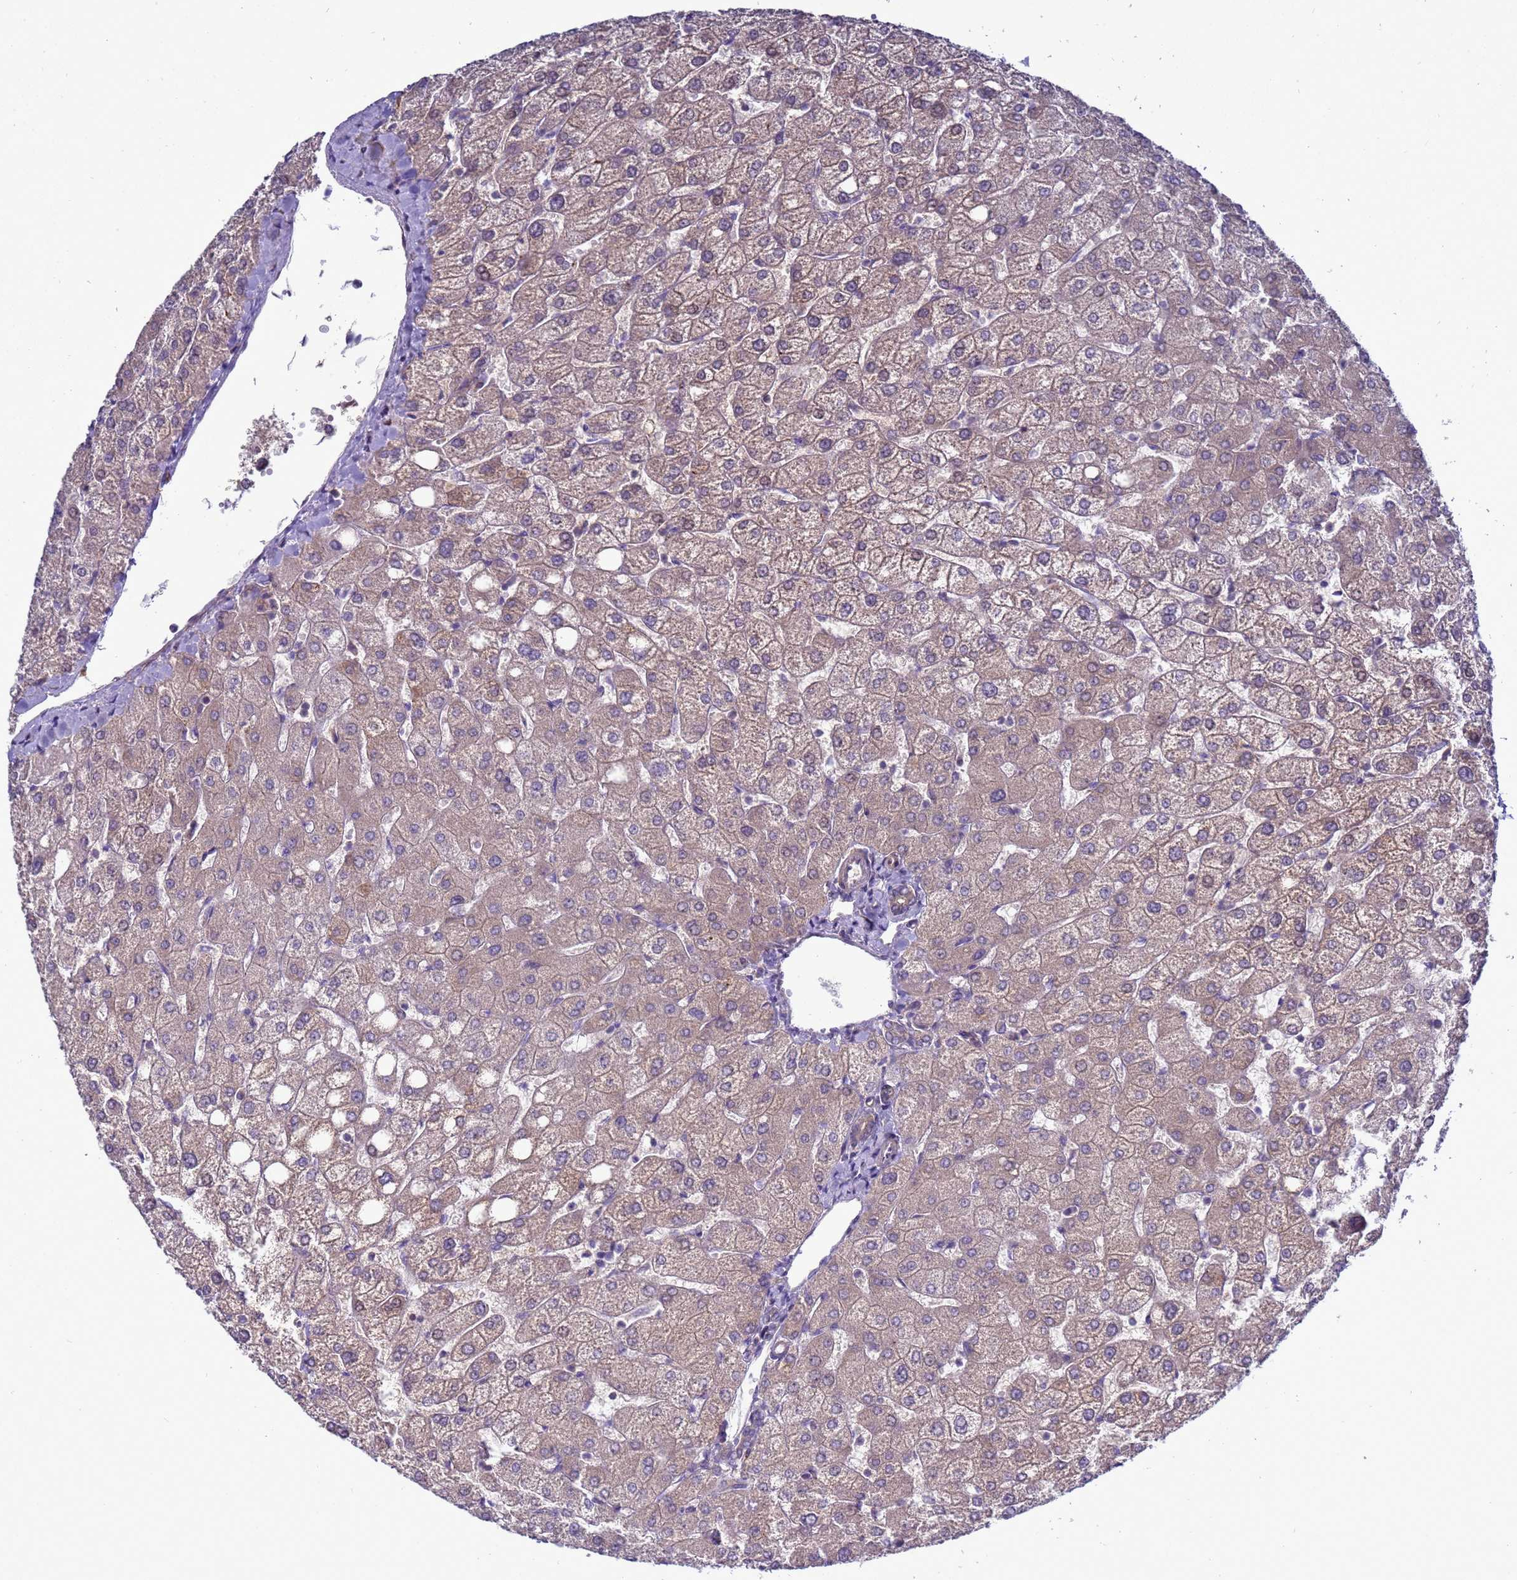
{"staining": {"intensity": "weak", "quantity": "25%-75%", "location": "cytoplasmic/membranous"}, "tissue": "liver", "cell_type": "Cholangiocytes", "image_type": "normal", "snomed": [{"axis": "morphology", "description": "Normal tissue, NOS"}, {"axis": "topography", "description": "Liver"}], "caption": "This photomicrograph demonstrates immunohistochemistry (IHC) staining of normal liver, with low weak cytoplasmic/membranous expression in approximately 25%-75% of cholangiocytes.", "gene": "MON1B", "patient": {"sex": "female", "age": 54}}